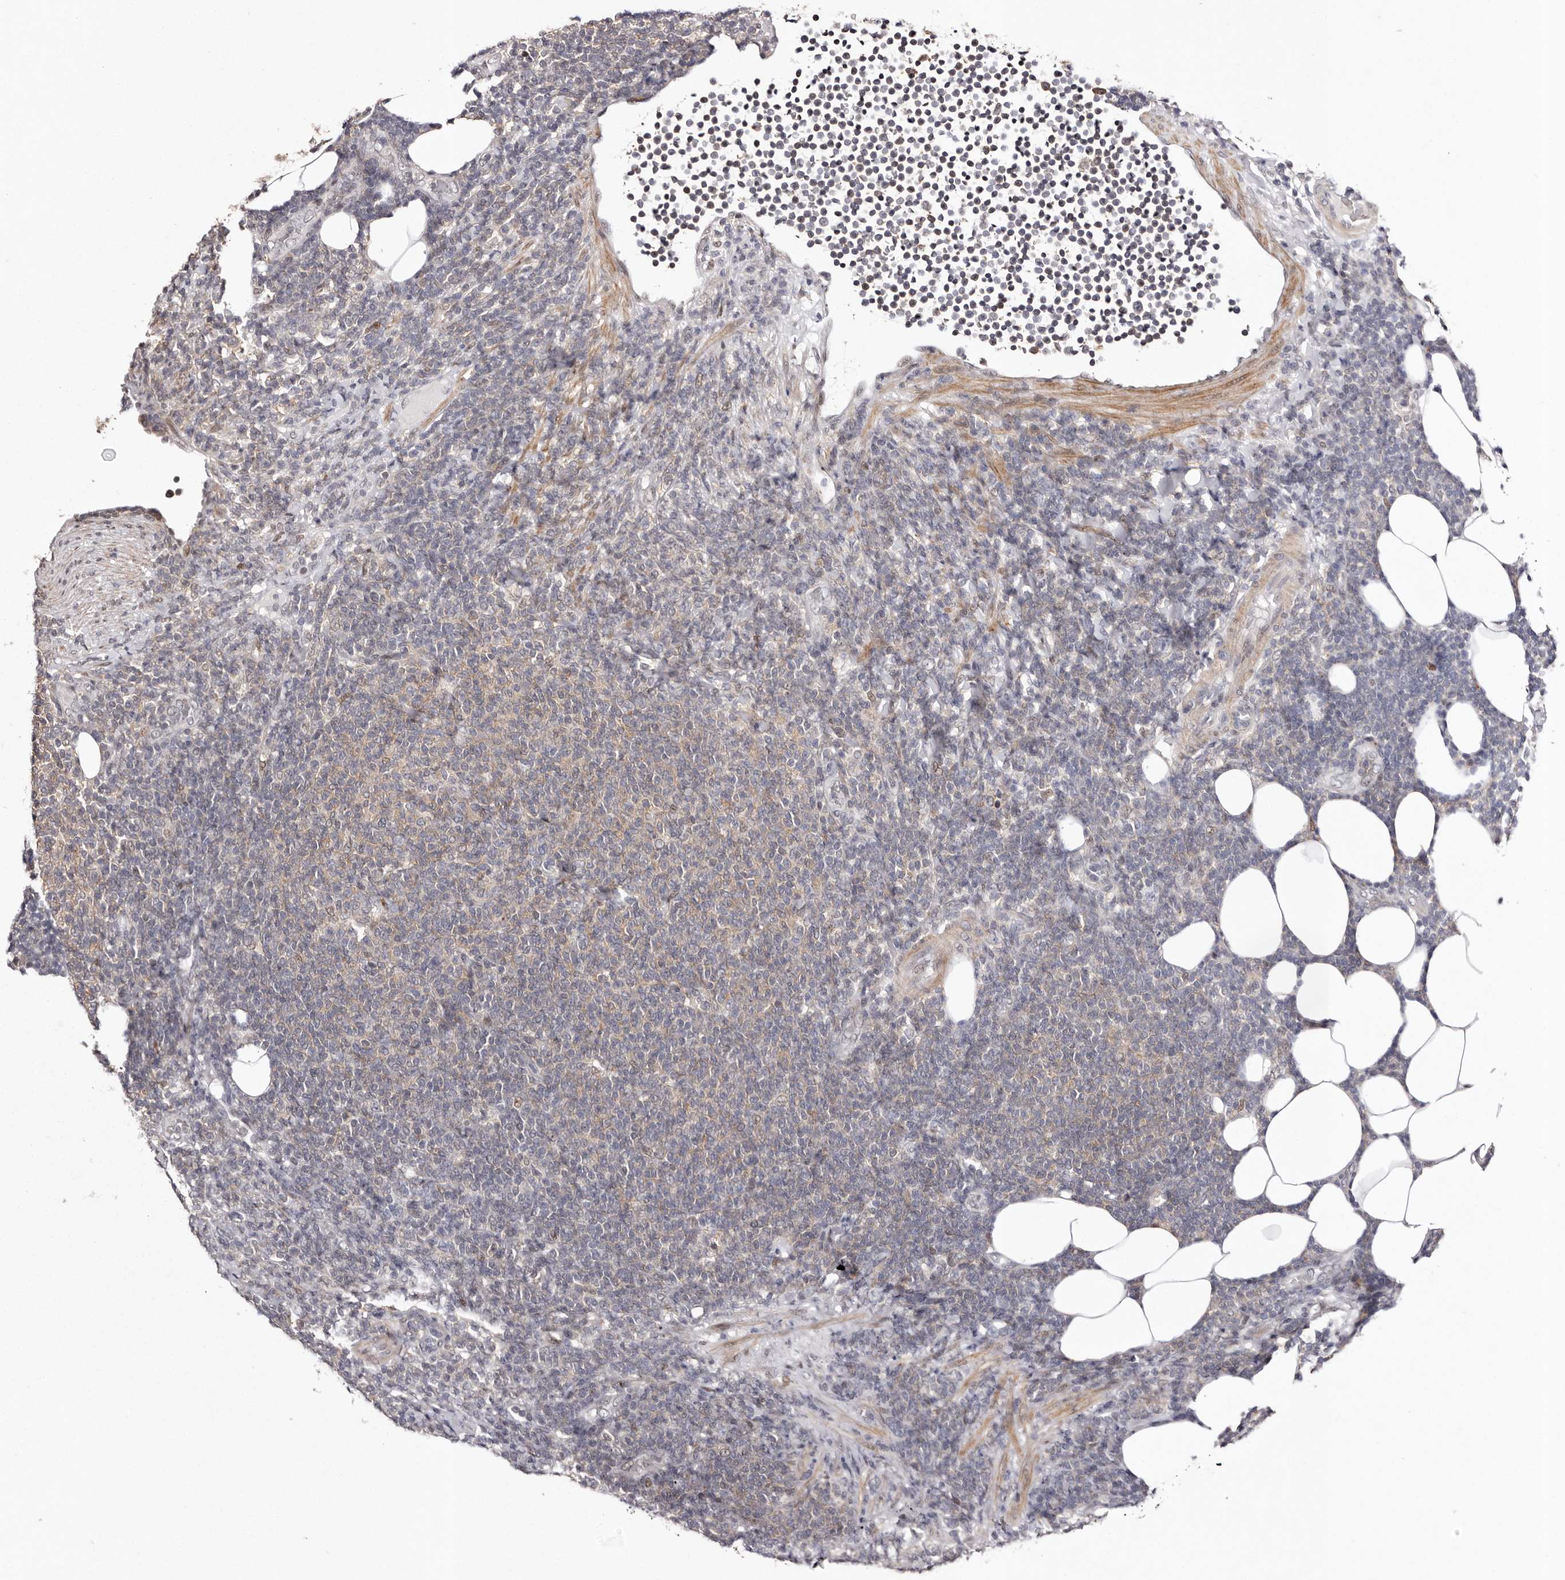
{"staining": {"intensity": "negative", "quantity": "none", "location": "none"}, "tissue": "lymphoma", "cell_type": "Tumor cells", "image_type": "cancer", "snomed": [{"axis": "morphology", "description": "Malignant lymphoma, non-Hodgkin's type, Low grade"}, {"axis": "topography", "description": "Lymph node"}], "caption": "IHC of human lymphoma reveals no positivity in tumor cells. (Stains: DAB IHC with hematoxylin counter stain, Microscopy: brightfield microscopy at high magnification).", "gene": "FBXO5", "patient": {"sex": "male", "age": 66}}